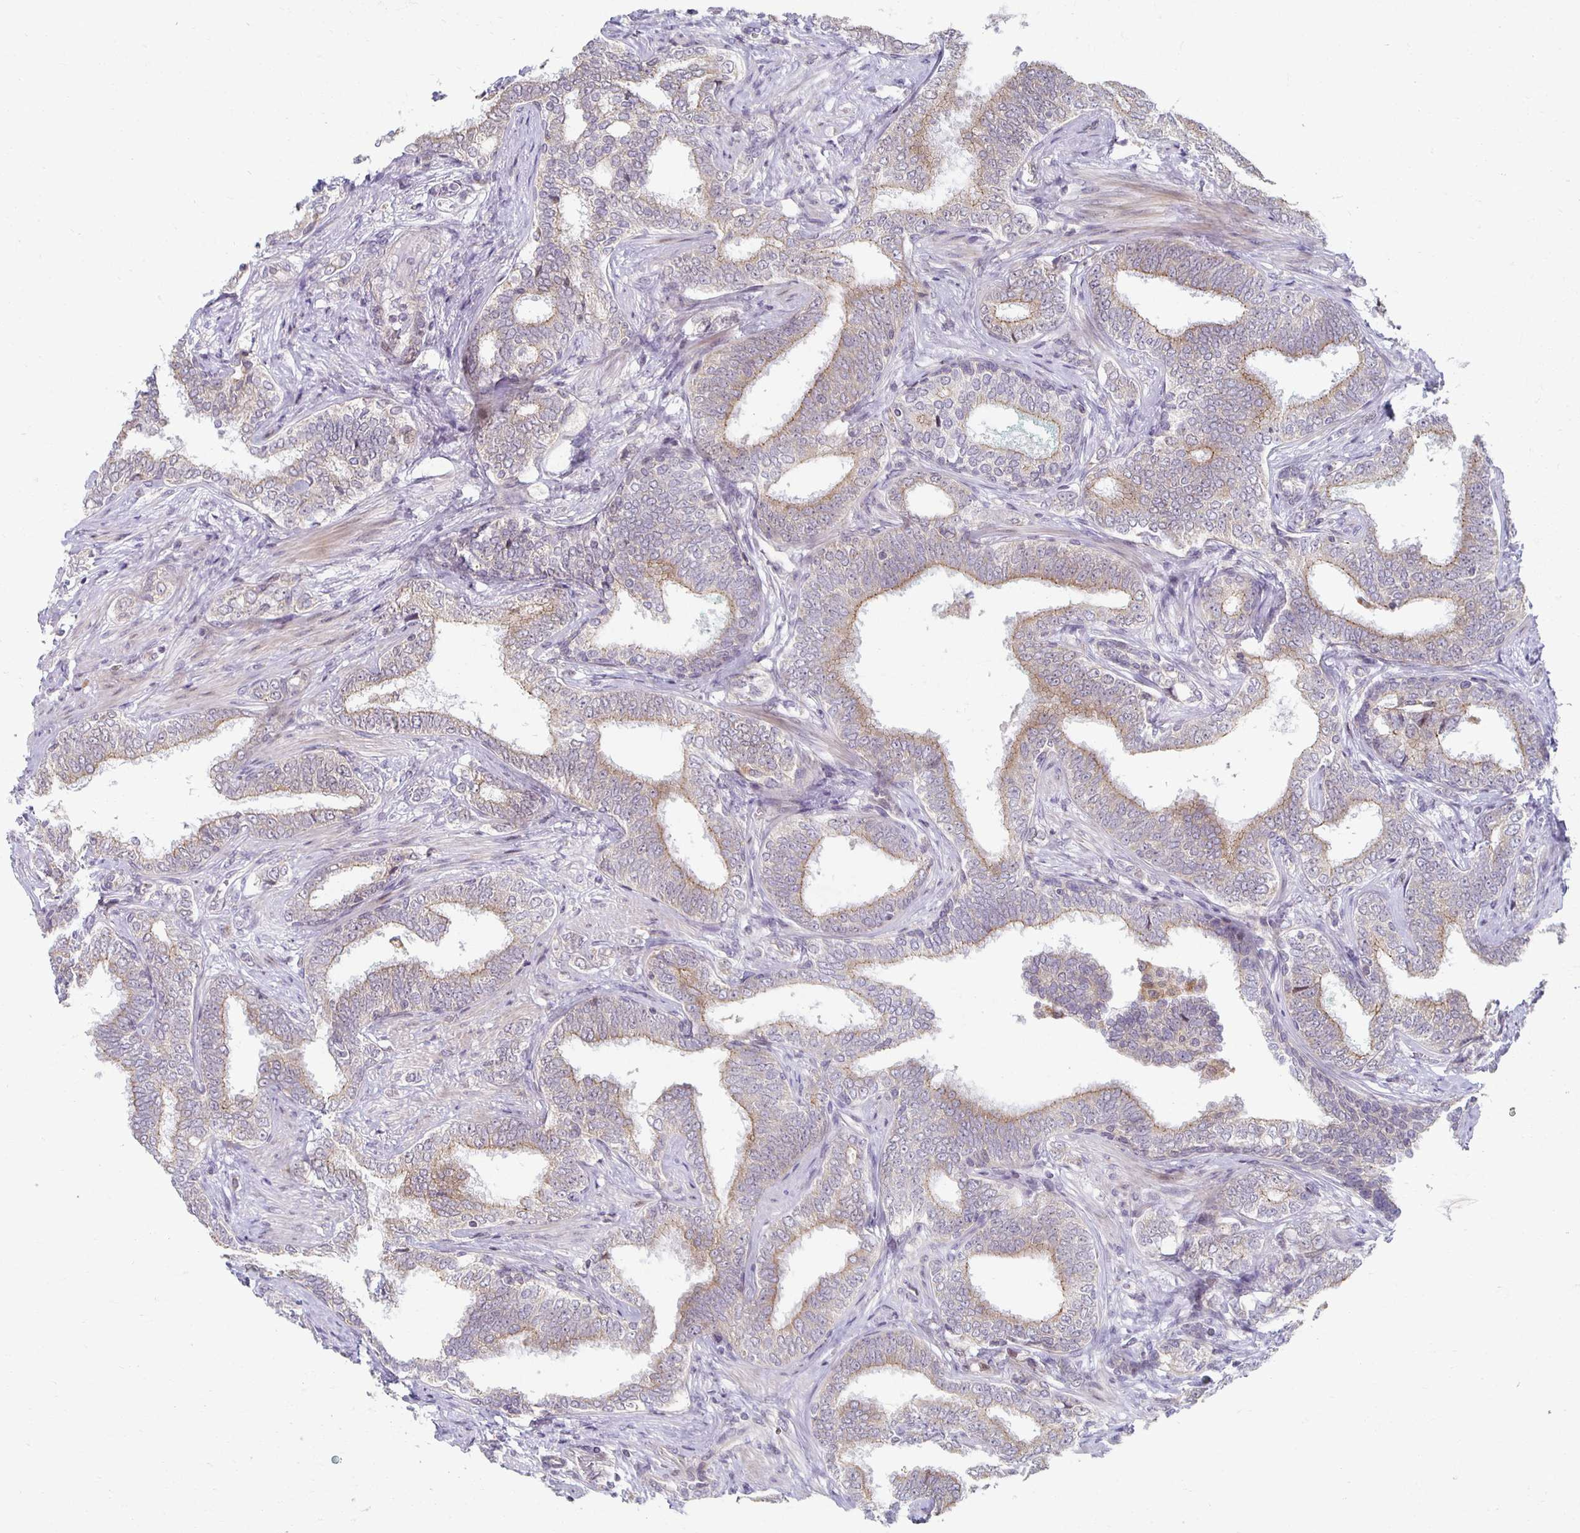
{"staining": {"intensity": "weak", "quantity": "25%-75%", "location": "cytoplasmic/membranous"}, "tissue": "prostate cancer", "cell_type": "Tumor cells", "image_type": "cancer", "snomed": [{"axis": "morphology", "description": "Adenocarcinoma, High grade"}, {"axis": "topography", "description": "Prostate"}], "caption": "Prostate cancer (adenocarcinoma (high-grade)) was stained to show a protein in brown. There is low levels of weak cytoplasmic/membranous expression in about 25%-75% of tumor cells.", "gene": "HCFC1R1", "patient": {"sex": "male", "age": 72}}